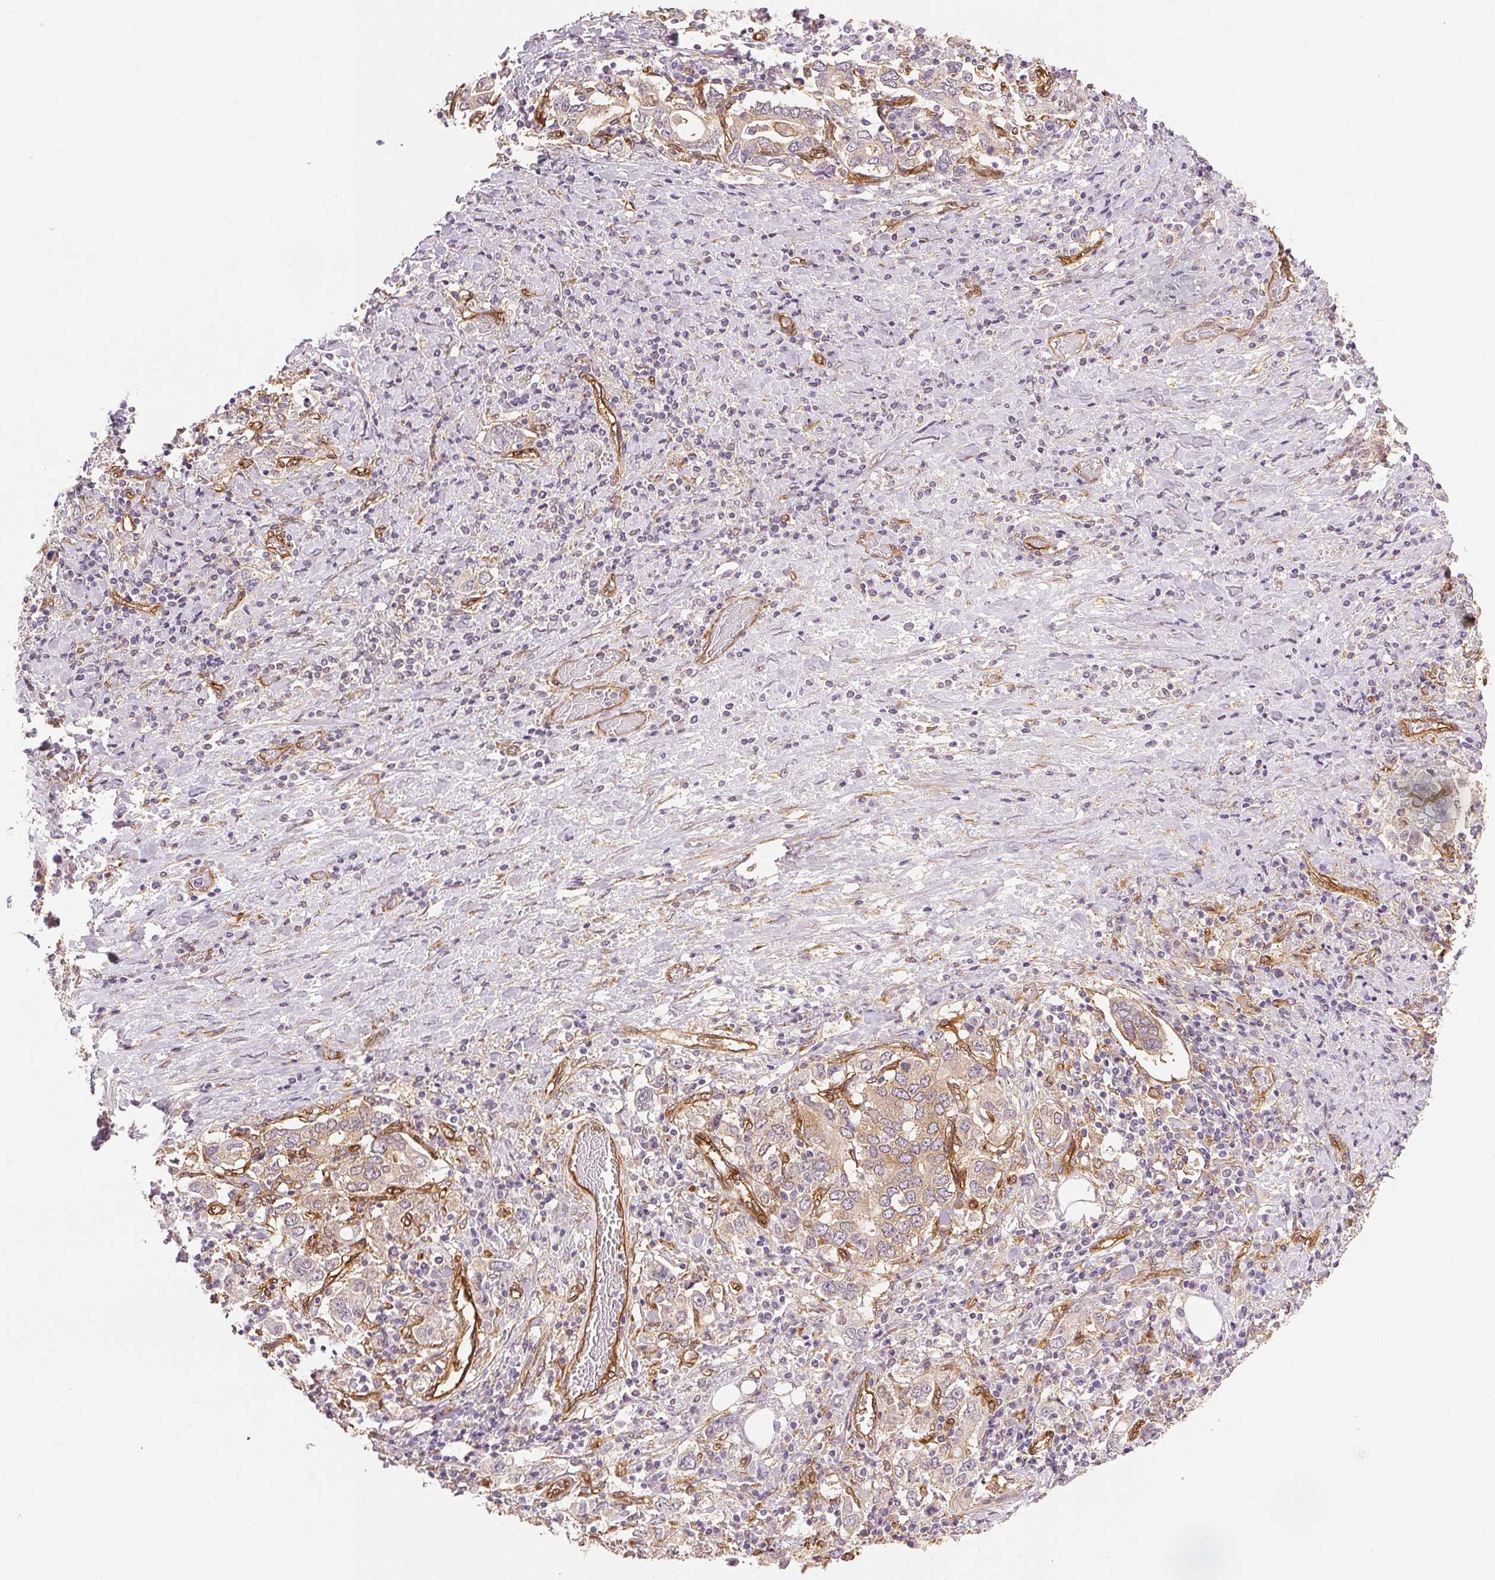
{"staining": {"intensity": "weak", "quantity": "25%-75%", "location": "cytoplasmic/membranous"}, "tissue": "stomach cancer", "cell_type": "Tumor cells", "image_type": "cancer", "snomed": [{"axis": "morphology", "description": "Adenocarcinoma, NOS"}, {"axis": "topography", "description": "Stomach, upper"}, {"axis": "topography", "description": "Stomach"}], "caption": "Immunohistochemistry (IHC) staining of stomach adenocarcinoma, which shows low levels of weak cytoplasmic/membranous expression in approximately 25%-75% of tumor cells indicating weak cytoplasmic/membranous protein expression. The staining was performed using DAB (brown) for protein detection and nuclei were counterstained in hematoxylin (blue).", "gene": "DIAPH2", "patient": {"sex": "male", "age": 62}}